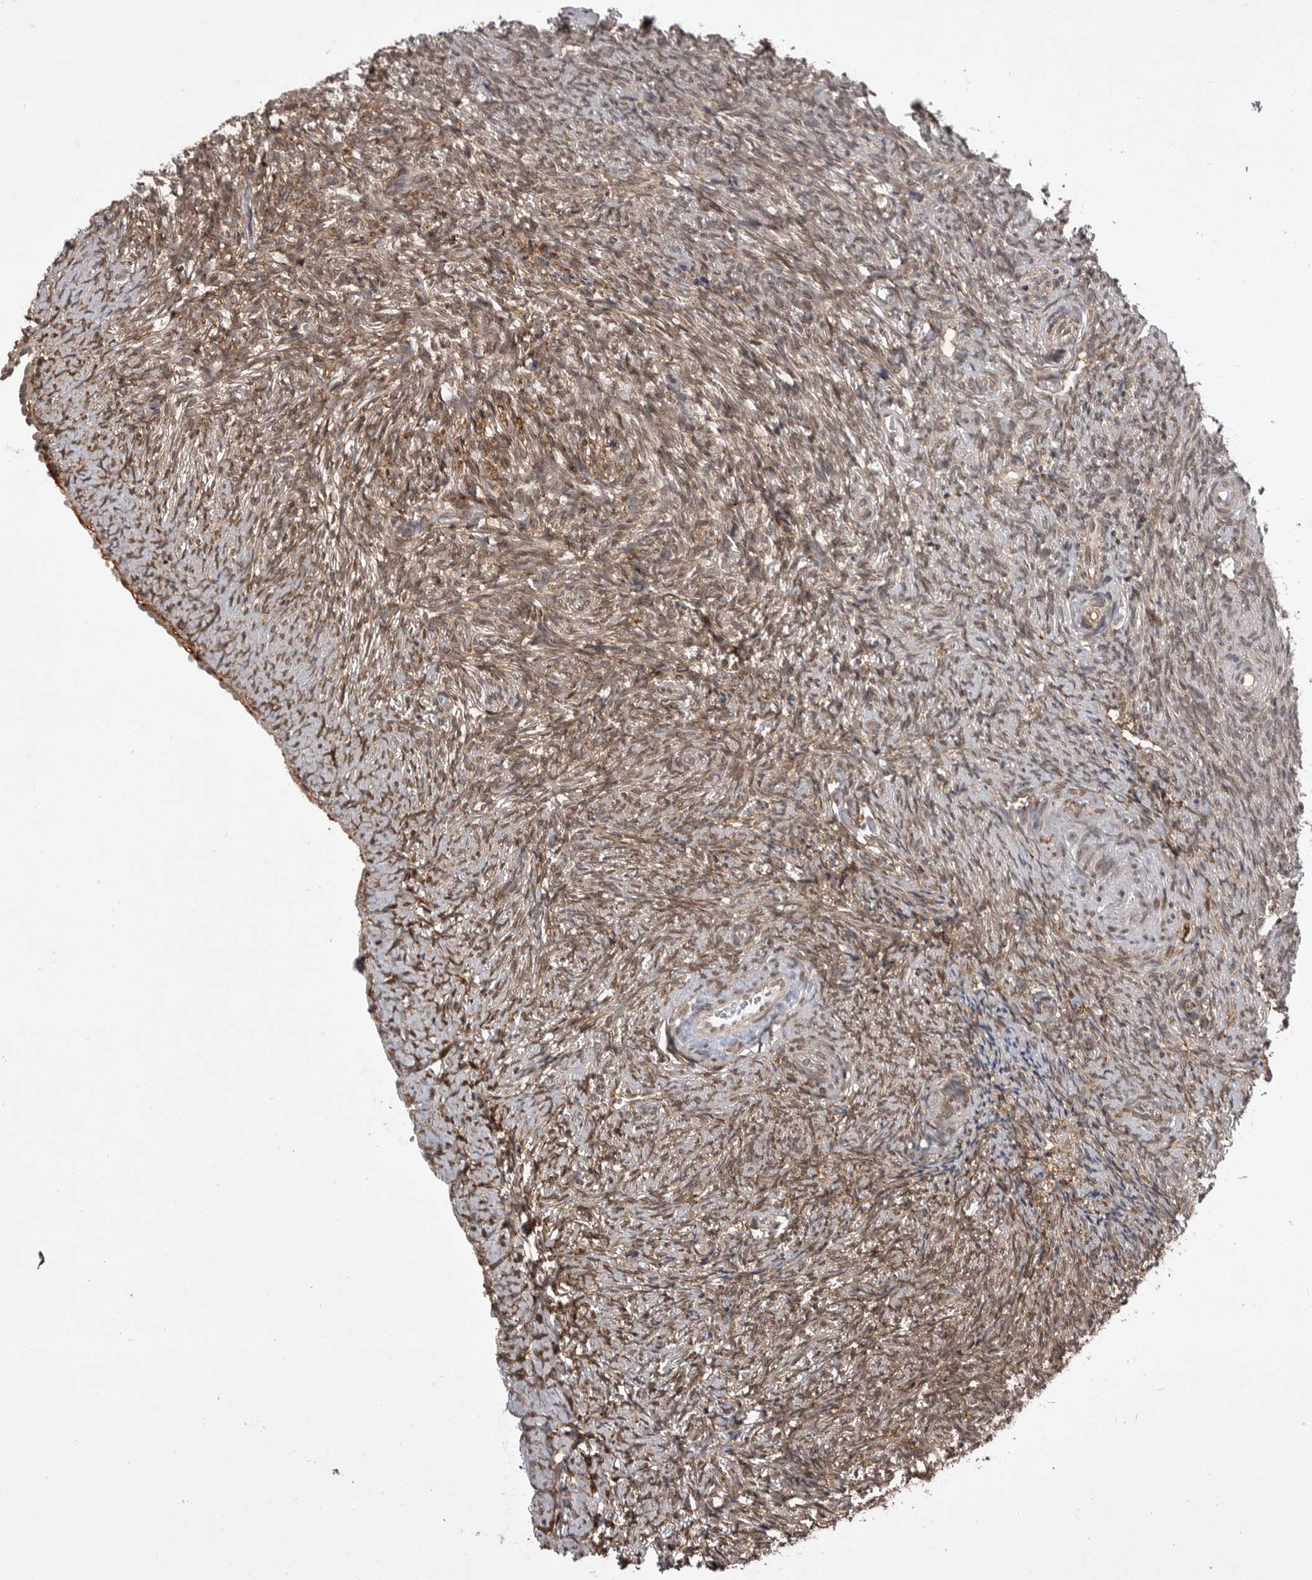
{"staining": {"intensity": "moderate", "quantity": ">75%", "location": "cytoplasmic/membranous"}, "tissue": "ovary", "cell_type": "Follicle cells", "image_type": "normal", "snomed": [{"axis": "morphology", "description": "Normal tissue, NOS"}, {"axis": "topography", "description": "Ovary"}], "caption": "Immunohistochemistry (IHC) (DAB) staining of benign ovary shows moderate cytoplasmic/membranous protein expression in about >75% of follicle cells. The protein is stained brown, and the nuclei are stained in blue (DAB IHC with brightfield microscopy, high magnification).", "gene": "ABL1", "patient": {"sex": "female", "age": 41}}